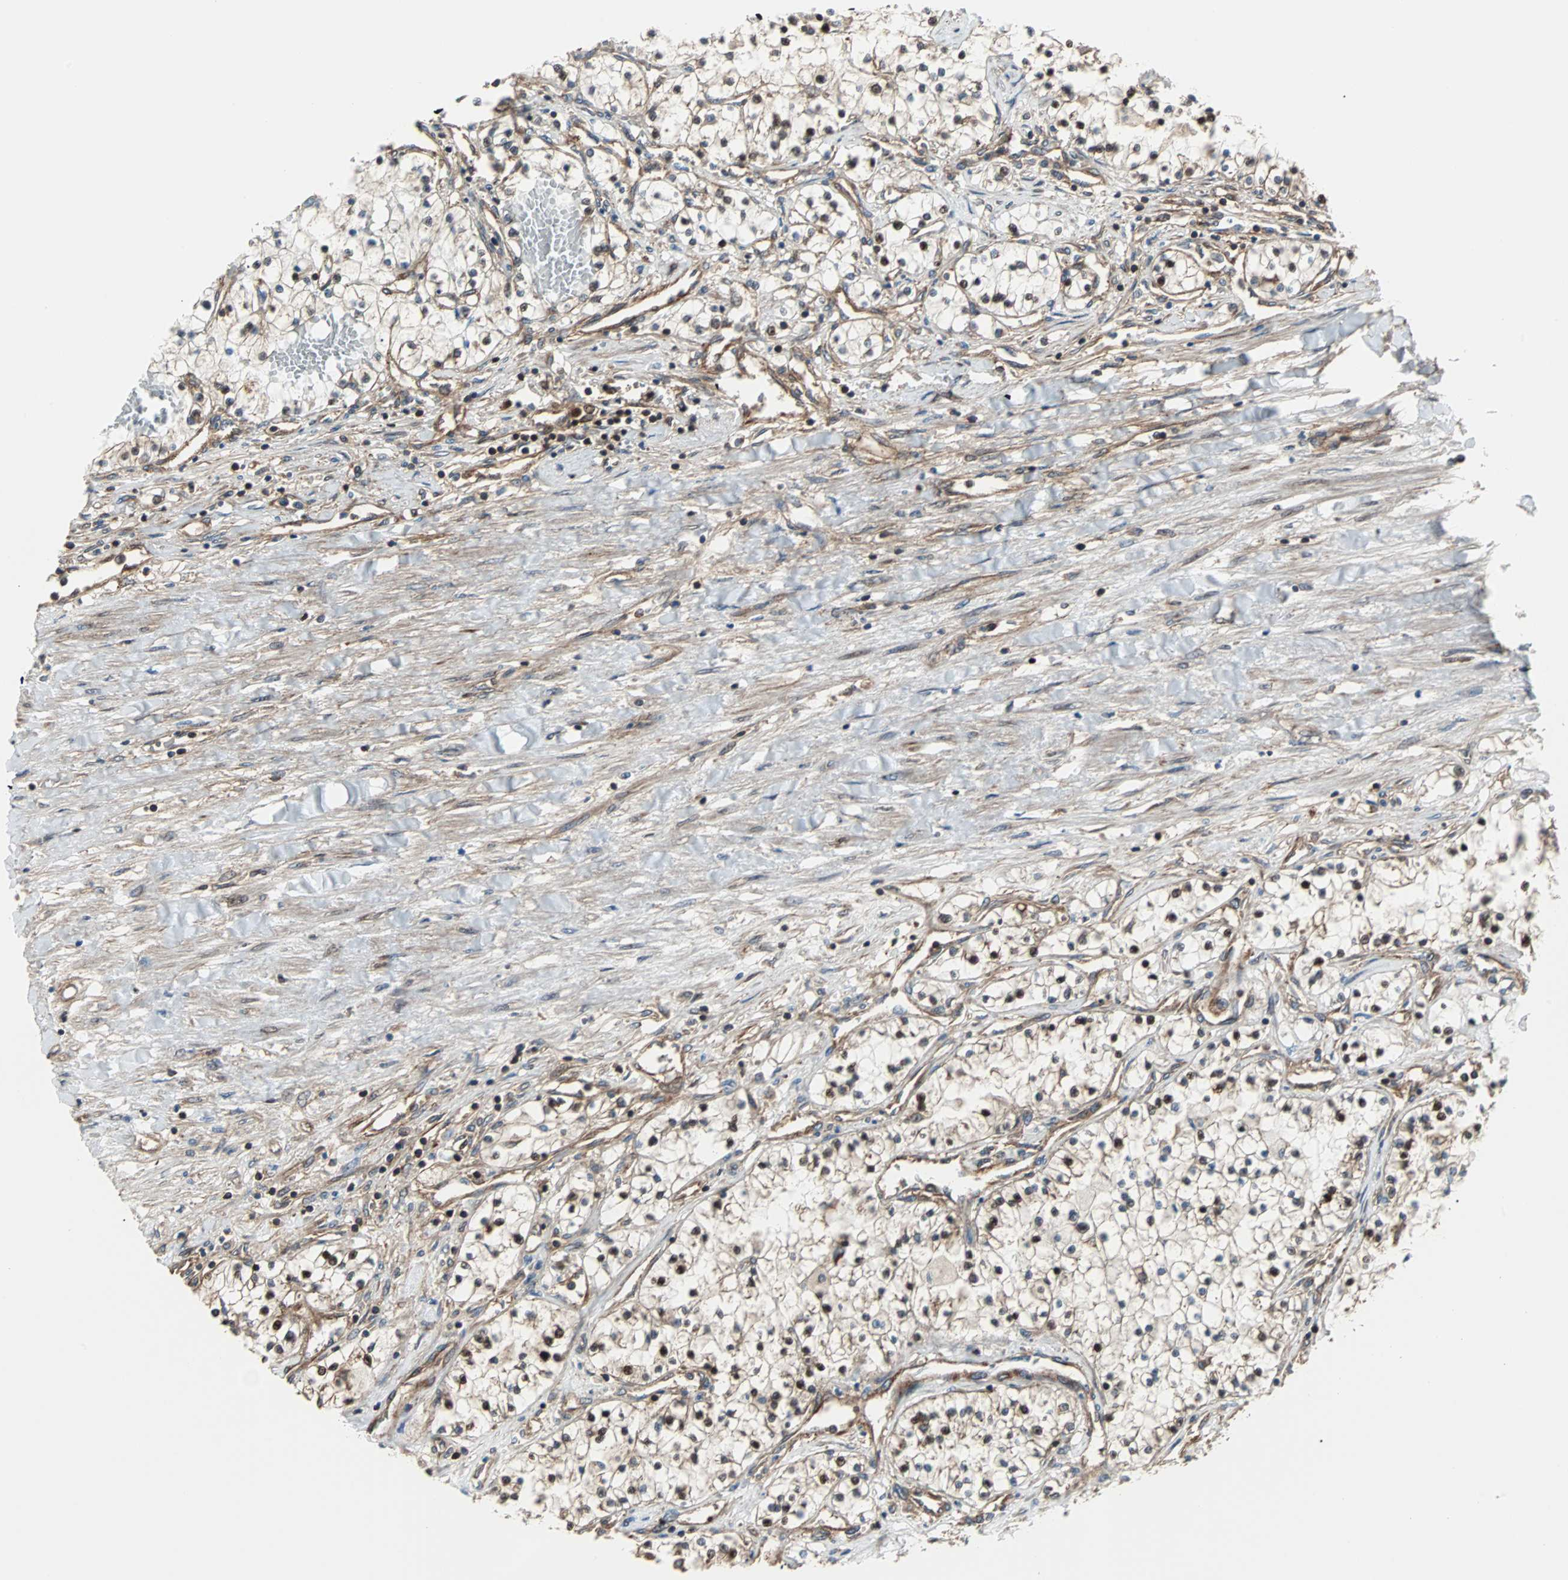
{"staining": {"intensity": "strong", "quantity": "25%-75%", "location": "cytoplasmic/membranous,nuclear"}, "tissue": "renal cancer", "cell_type": "Tumor cells", "image_type": "cancer", "snomed": [{"axis": "morphology", "description": "Adenocarcinoma, NOS"}, {"axis": "topography", "description": "Kidney"}], "caption": "A brown stain shows strong cytoplasmic/membranous and nuclear expression of a protein in renal cancer tumor cells.", "gene": "RELA", "patient": {"sex": "male", "age": 68}}